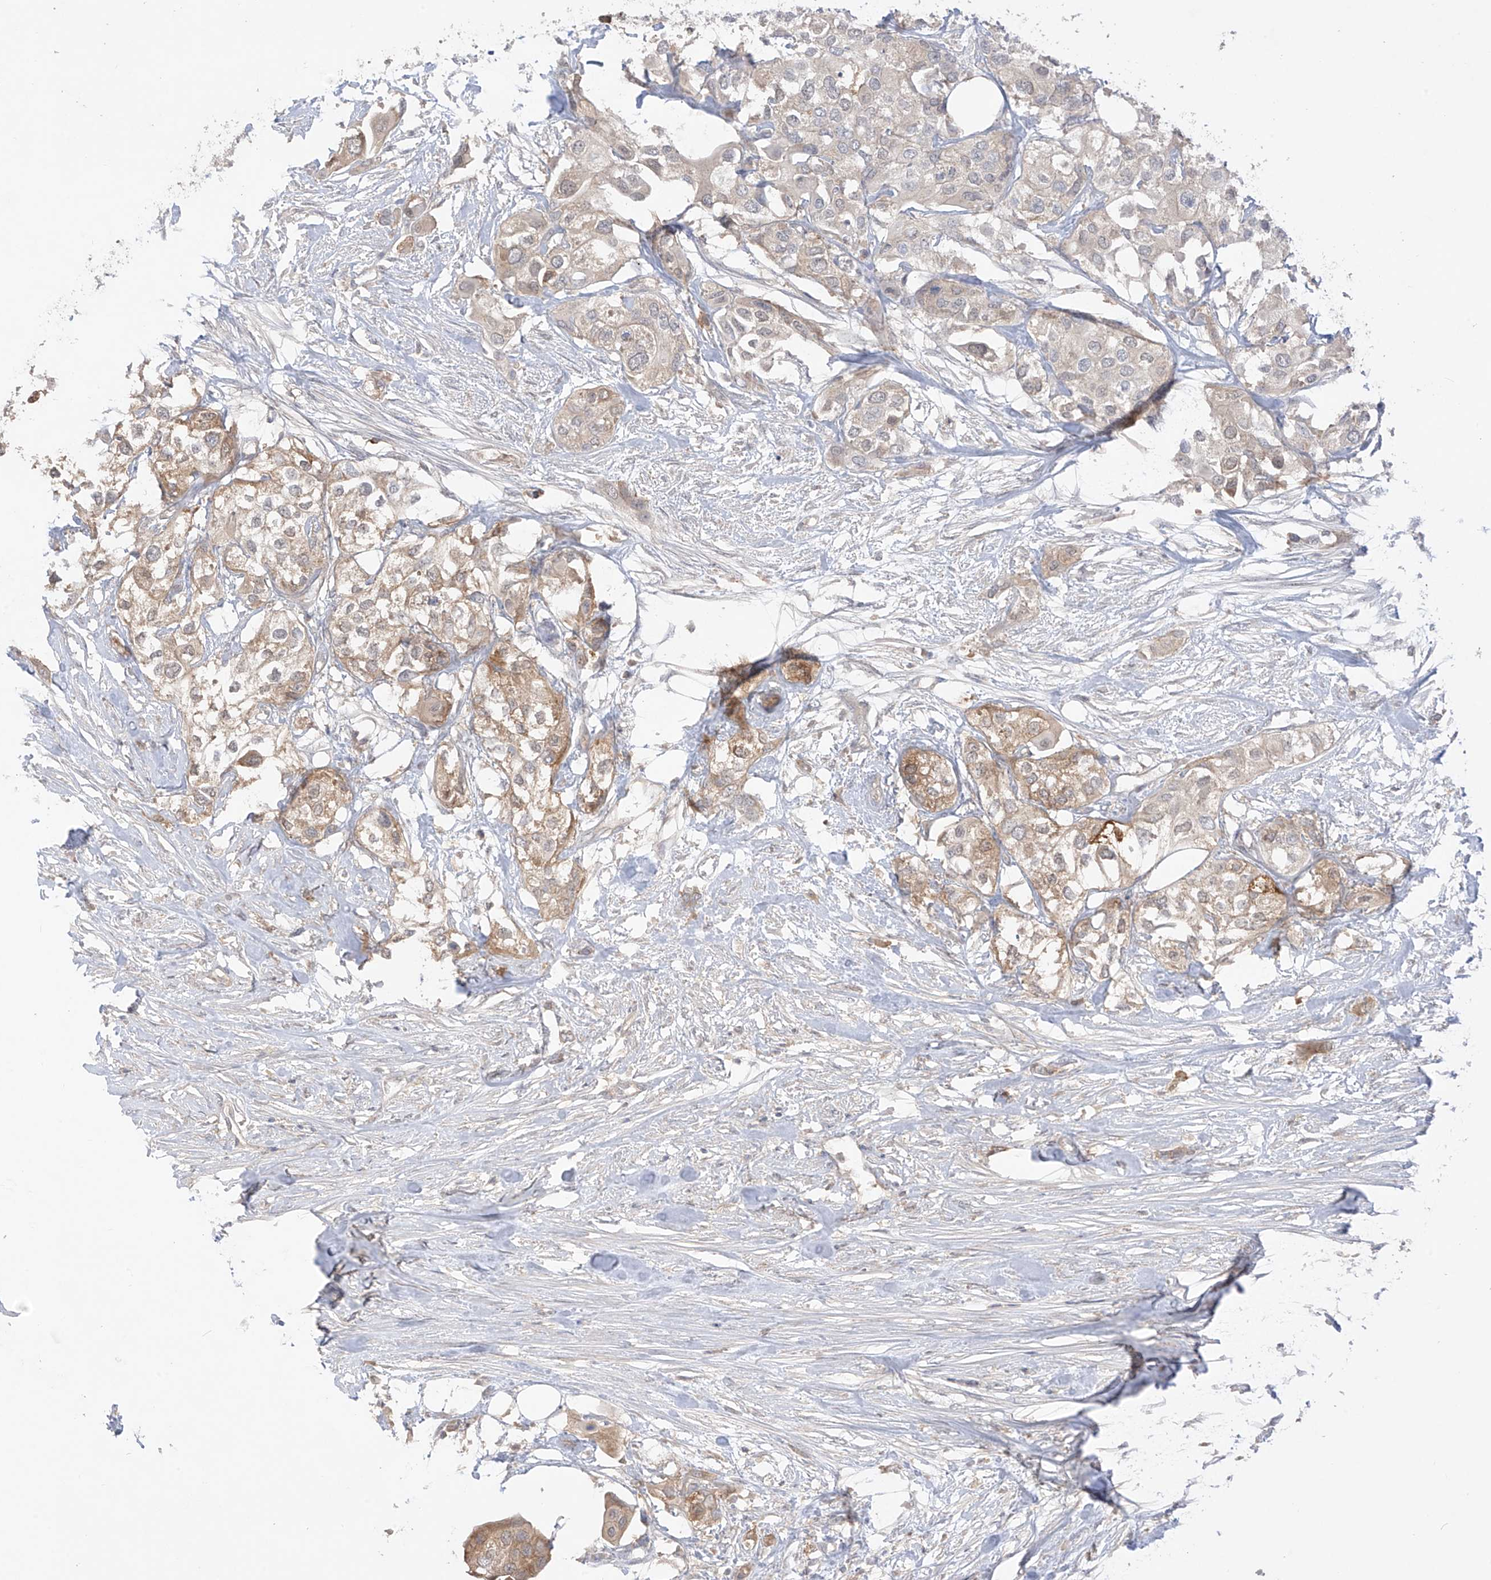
{"staining": {"intensity": "moderate", "quantity": "<25%", "location": "cytoplasmic/membranous"}, "tissue": "urothelial cancer", "cell_type": "Tumor cells", "image_type": "cancer", "snomed": [{"axis": "morphology", "description": "Urothelial carcinoma, High grade"}, {"axis": "topography", "description": "Urinary bladder"}], "caption": "A photomicrograph showing moderate cytoplasmic/membranous staining in approximately <25% of tumor cells in urothelial cancer, as visualized by brown immunohistochemical staining.", "gene": "ANGEL2", "patient": {"sex": "male", "age": 64}}